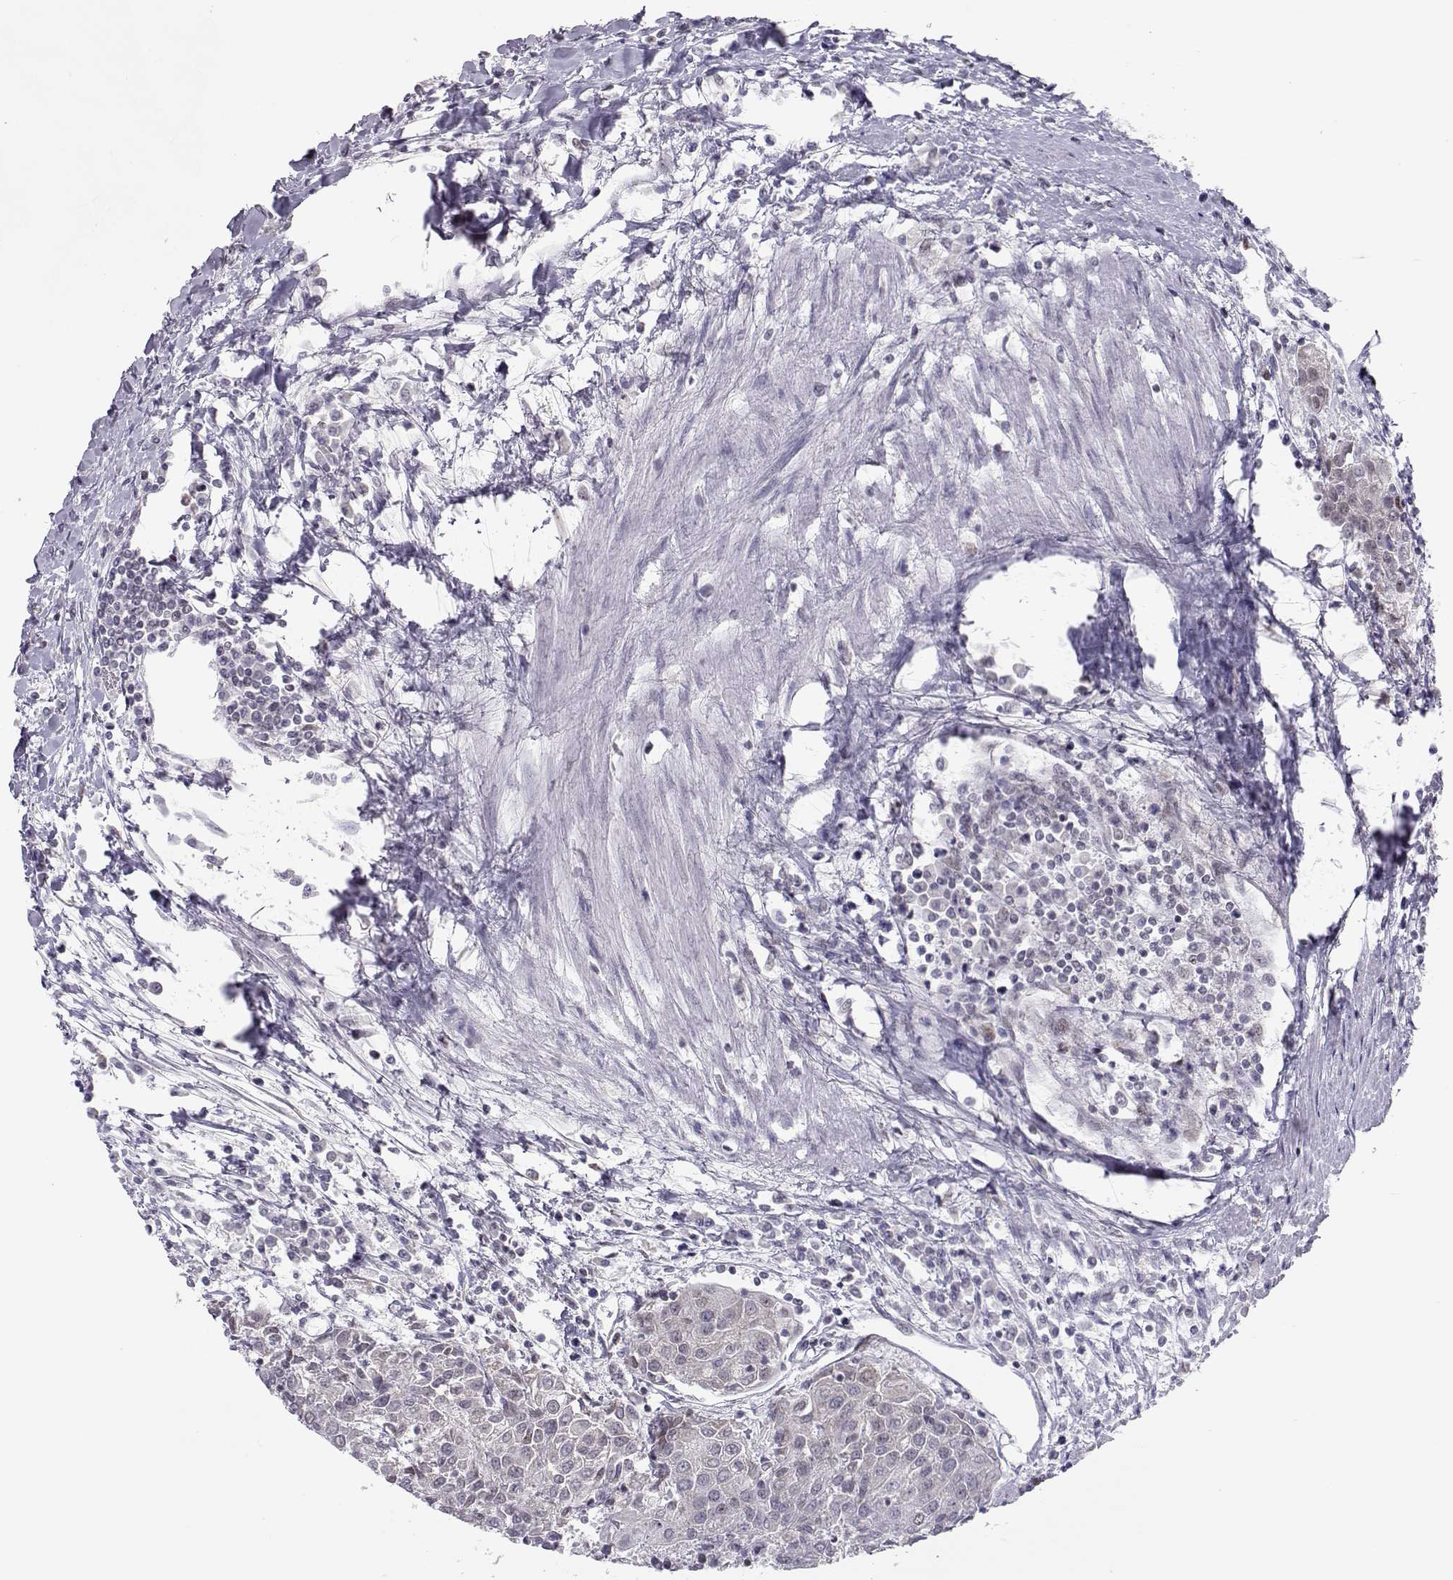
{"staining": {"intensity": "weak", "quantity": "<25%", "location": "nuclear"}, "tissue": "urothelial cancer", "cell_type": "Tumor cells", "image_type": "cancer", "snomed": [{"axis": "morphology", "description": "Urothelial carcinoma, High grade"}, {"axis": "topography", "description": "Urinary bladder"}], "caption": "Immunohistochemistry of human urothelial cancer demonstrates no positivity in tumor cells.", "gene": "SIX6", "patient": {"sex": "female", "age": 85}}